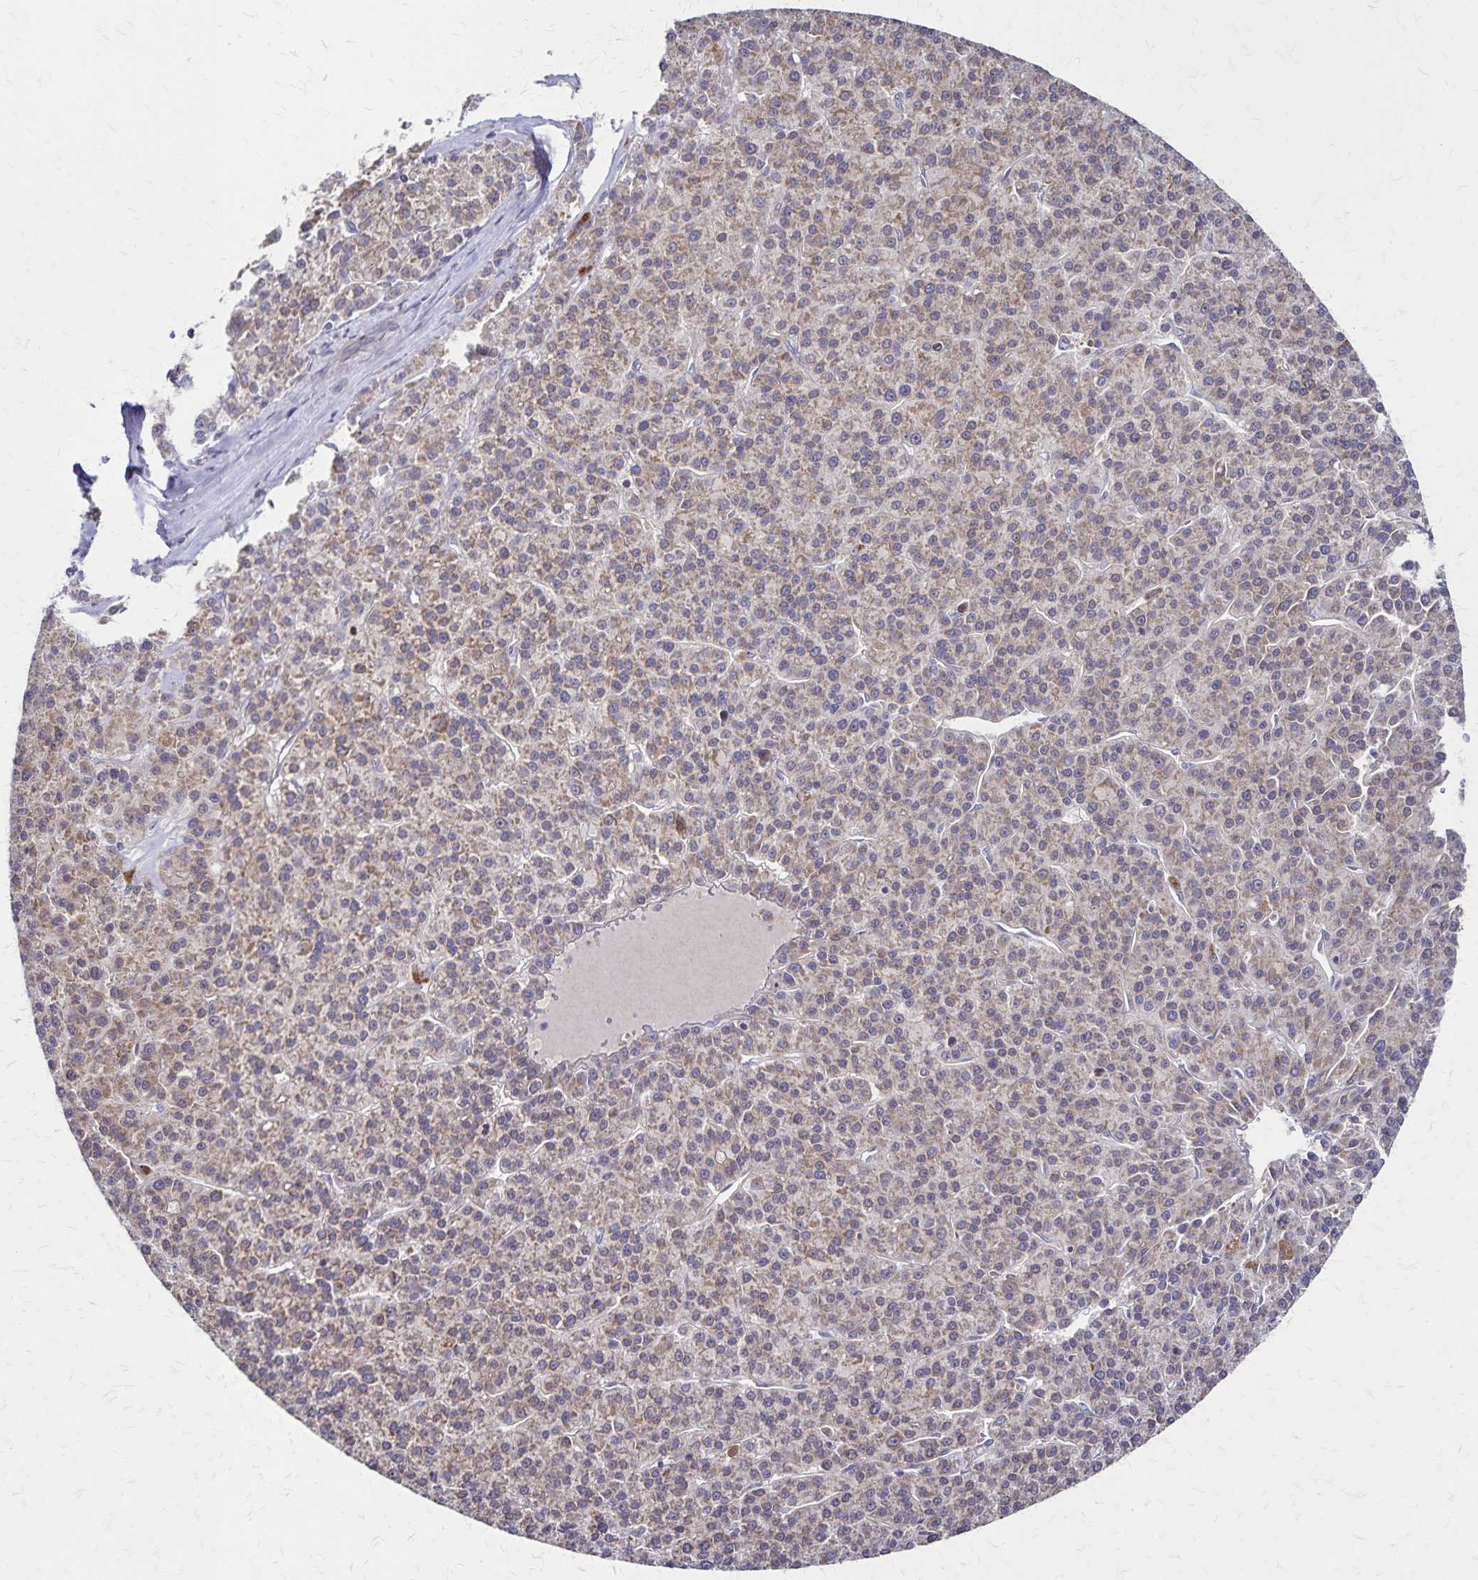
{"staining": {"intensity": "weak", "quantity": "25%-75%", "location": "cytoplasmic/membranous"}, "tissue": "liver cancer", "cell_type": "Tumor cells", "image_type": "cancer", "snomed": [{"axis": "morphology", "description": "Carcinoma, Hepatocellular, NOS"}, {"axis": "topography", "description": "Liver"}], "caption": "Protein expression analysis of liver hepatocellular carcinoma shows weak cytoplasmic/membranous staining in approximately 25%-75% of tumor cells. (brown staining indicates protein expression, while blue staining denotes nuclei).", "gene": "NFS1", "patient": {"sex": "female", "age": 58}}